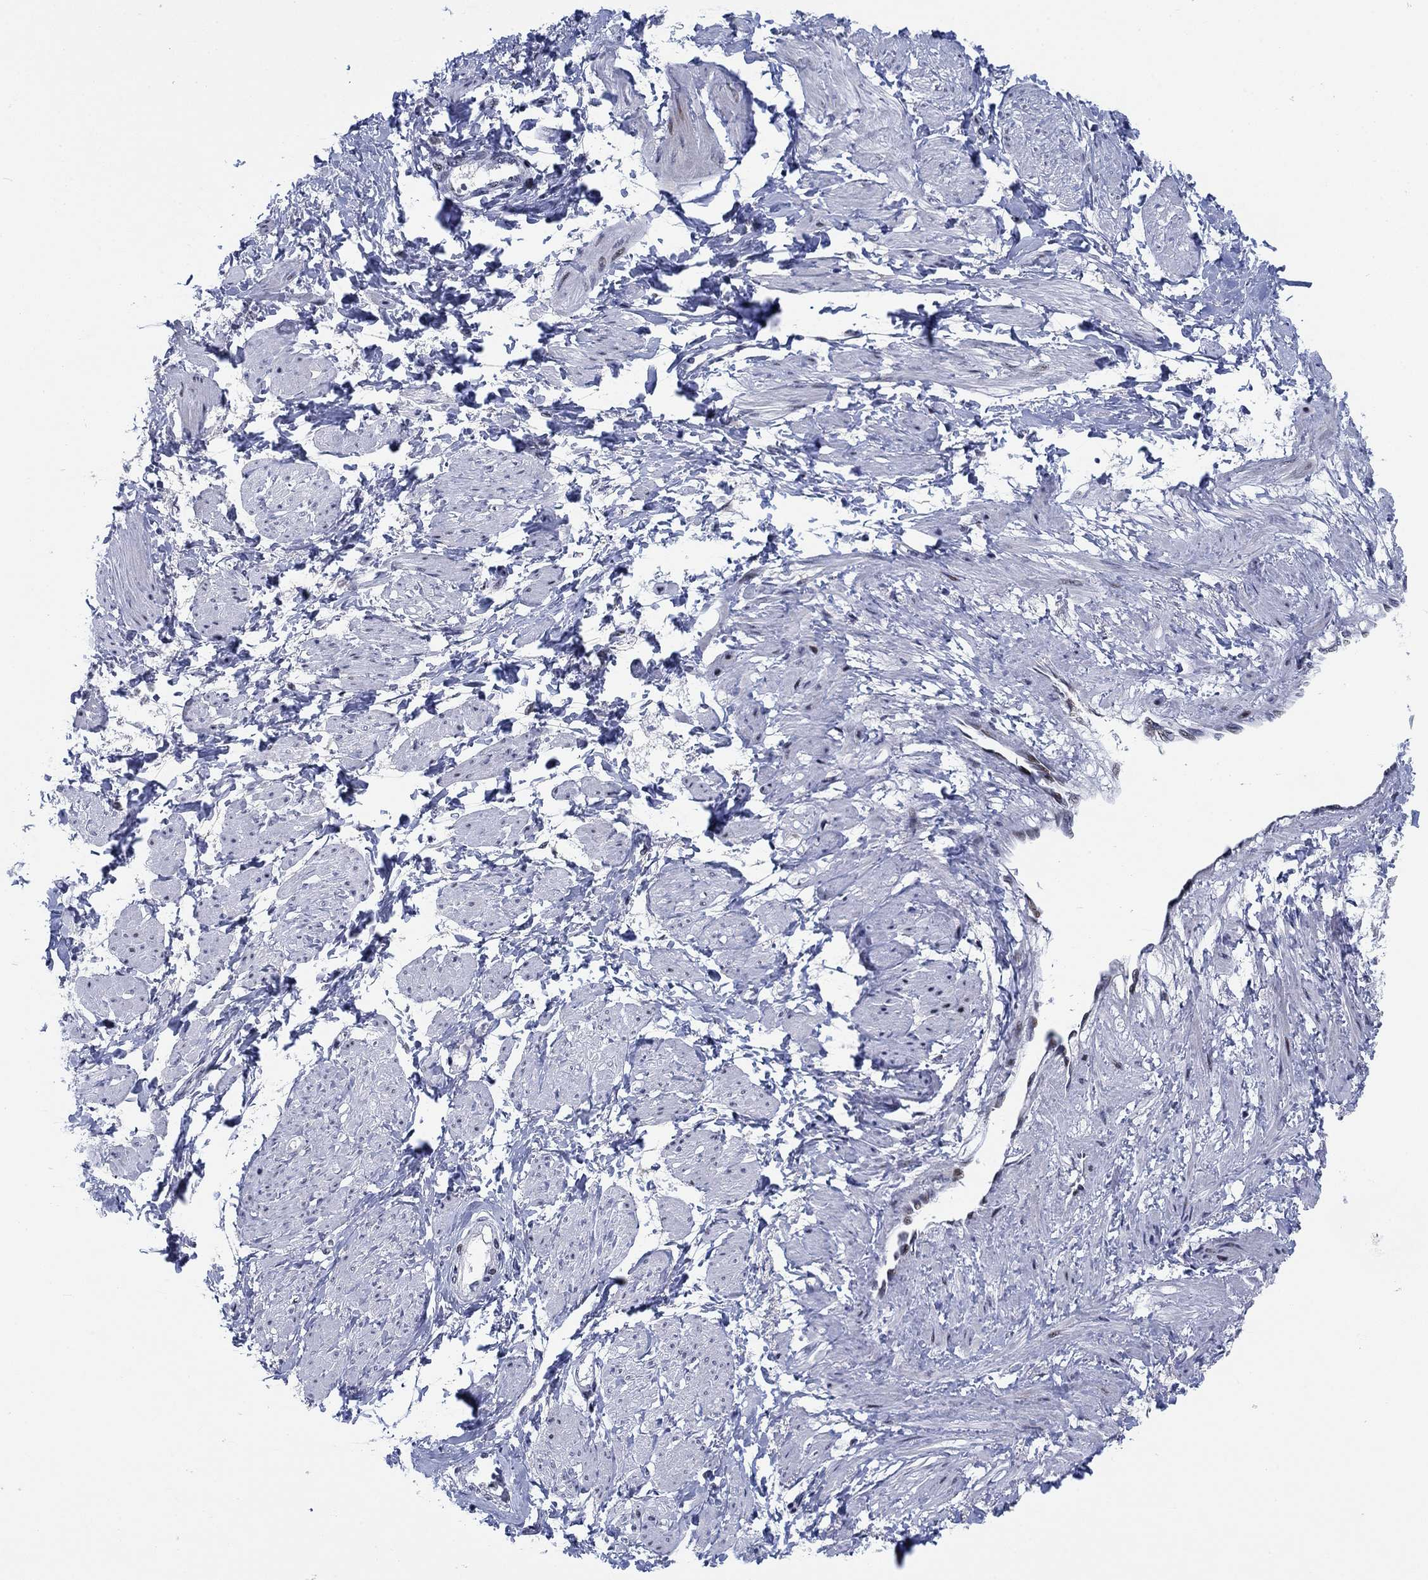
{"staining": {"intensity": "weak", "quantity": "<25%", "location": "nuclear"}, "tissue": "smooth muscle", "cell_type": "Smooth muscle cells", "image_type": "normal", "snomed": [{"axis": "morphology", "description": "Normal tissue, NOS"}, {"axis": "topography", "description": "Smooth muscle"}, {"axis": "topography", "description": "Uterus"}], "caption": "This is an IHC micrograph of normal human smooth muscle. There is no staining in smooth muscle cells.", "gene": "NEU3", "patient": {"sex": "female", "age": 39}}